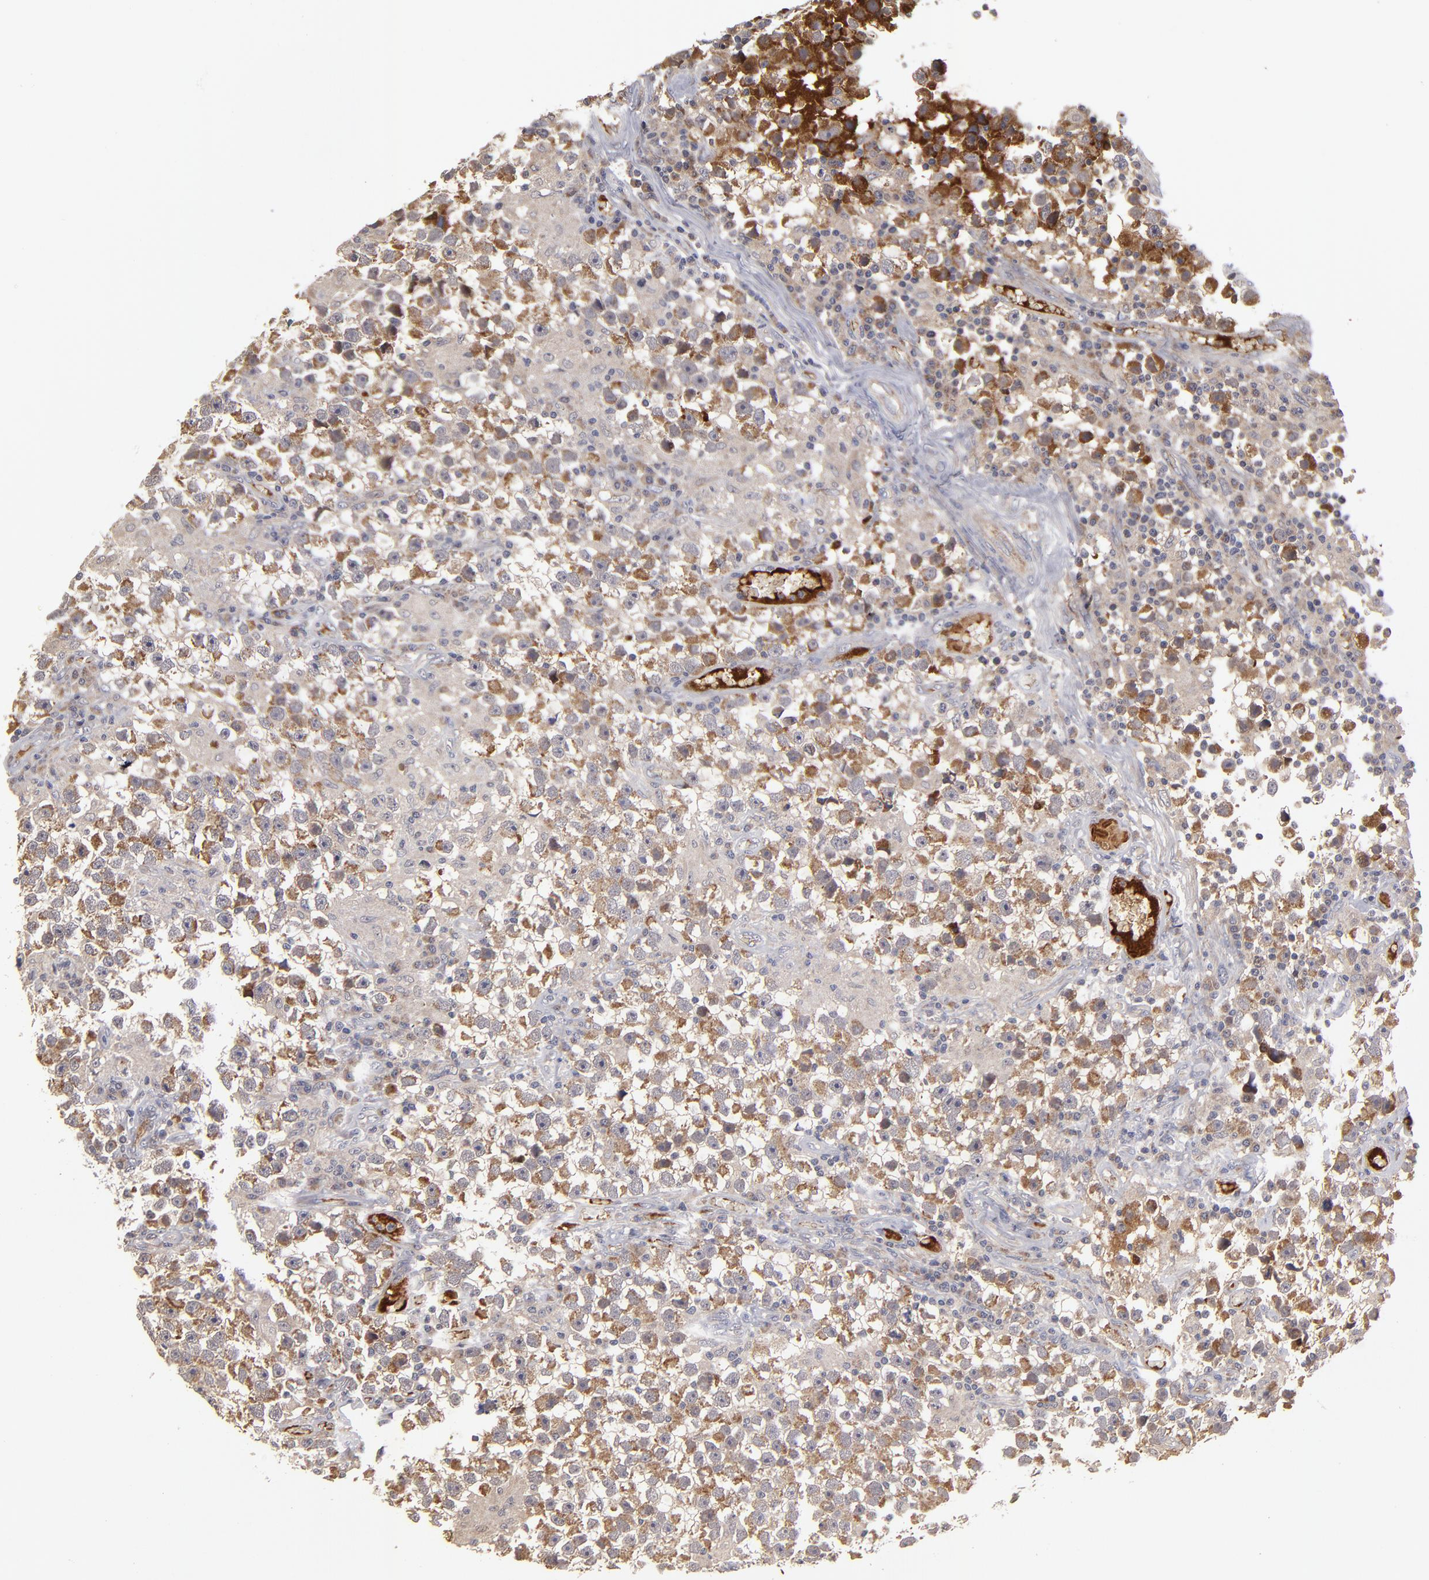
{"staining": {"intensity": "moderate", "quantity": ">75%", "location": "cytoplasmic/membranous"}, "tissue": "testis cancer", "cell_type": "Tumor cells", "image_type": "cancer", "snomed": [{"axis": "morphology", "description": "Seminoma, NOS"}, {"axis": "topography", "description": "Testis"}], "caption": "A brown stain highlights moderate cytoplasmic/membranous staining of a protein in human seminoma (testis) tumor cells.", "gene": "EXD2", "patient": {"sex": "male", "age": 33}}